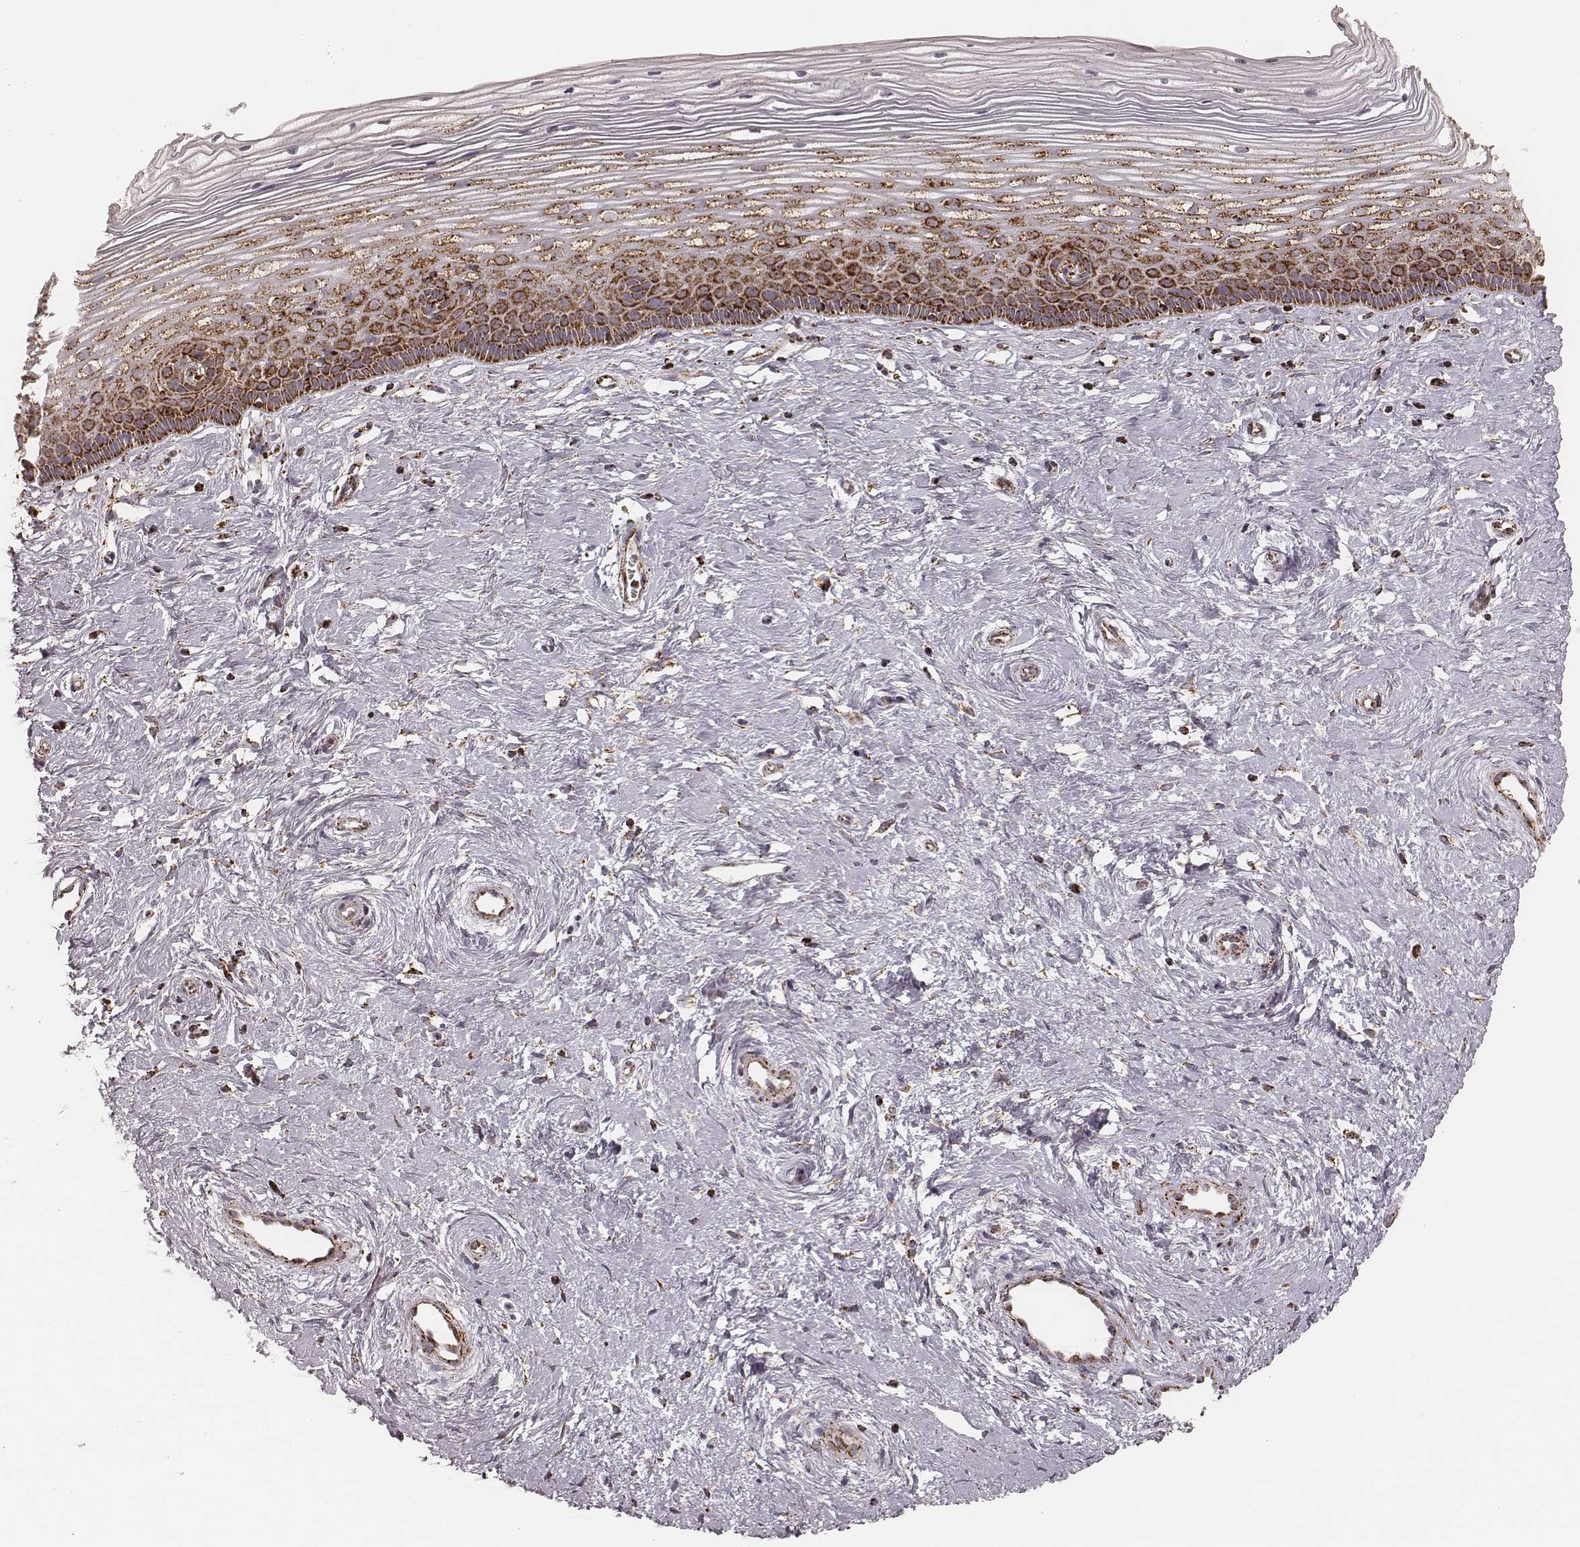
{"staining": {"intensity": "strong", "quantity": ">75%", "location": "cytoplasmic/membranous"}, "tissue": "cervix", "cell_type": "Glandular cells", "image_type": "normal", "snomed": [{"axis": "morphology", "description": "Normal tissue, NOS"}, {"axis": "topography", "description": "Cervix"}], "caption": "Protein analysis of benign cervix shows strong cytoplasmic/membranous expression in about >75% of glandular cells. Immunohistochemistry stains the protein of interest in brown and the nuclei are stained blue.", "gene": "CS", "patient": {"sex": "female", "age": 40}}